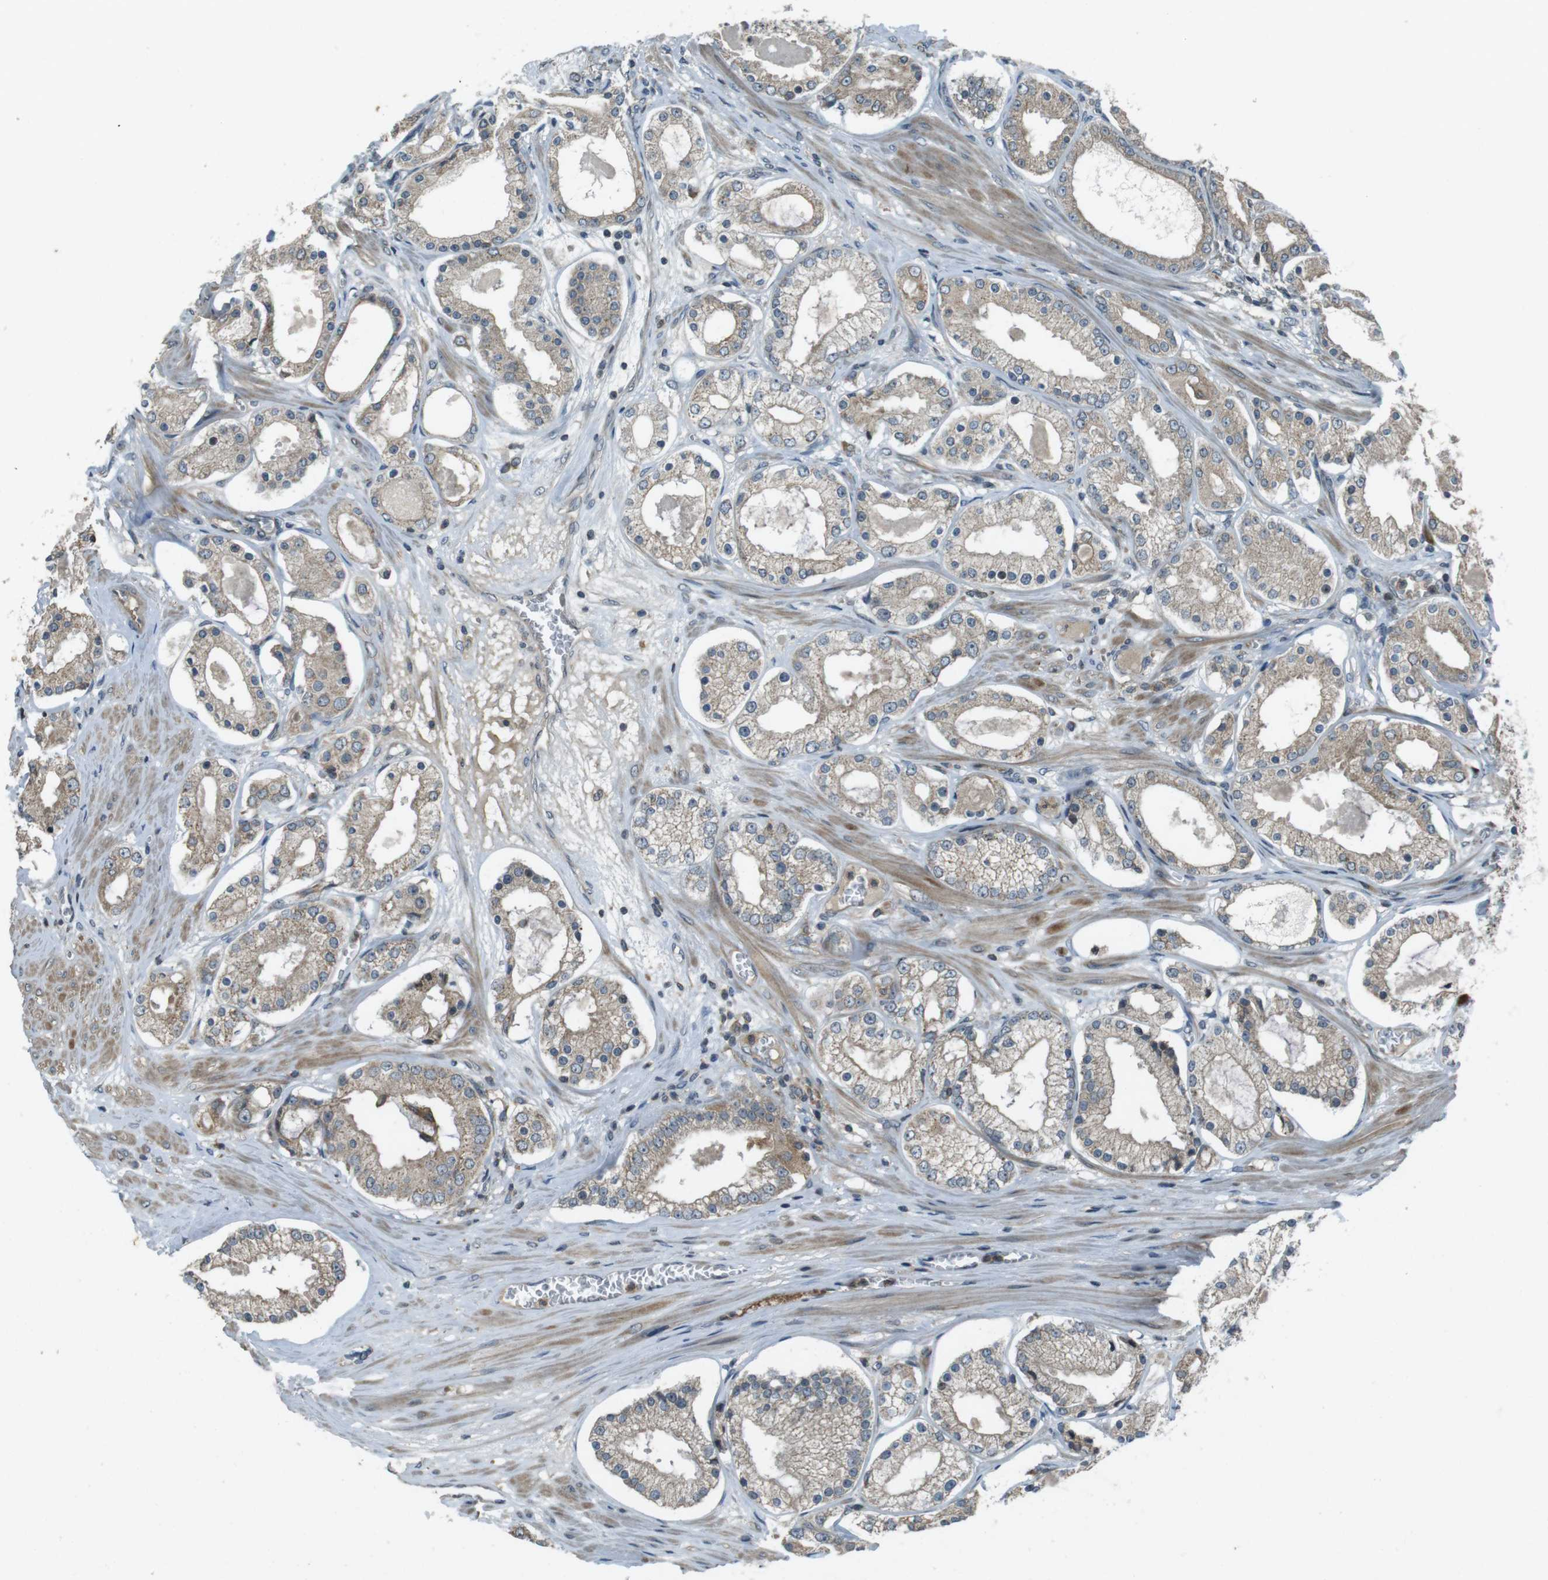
{"staining": {"intensity": "weak", "quantity": ">75%", "location": "cytoplasmic/membranous"}, "tissue": "prostate cancer", "cell_type": "Tumor cells", "image_type": "cancer", "snomed": [{"axis": "morphology", "description": "Adenocarcinoma, High grade"}, {"axis": "topography", "description": "Prostate"}], "caption": "DAB (3,3'-diaminobenzidine) immunohistochemical staining of human adenocarcinoma (high-grade) (prostate) displays weak cytoplasmic/membranous protein staining in about >75% of tumor cells.", "gene": "ZYX", "patient": {"sex": "male", "age": 66}}